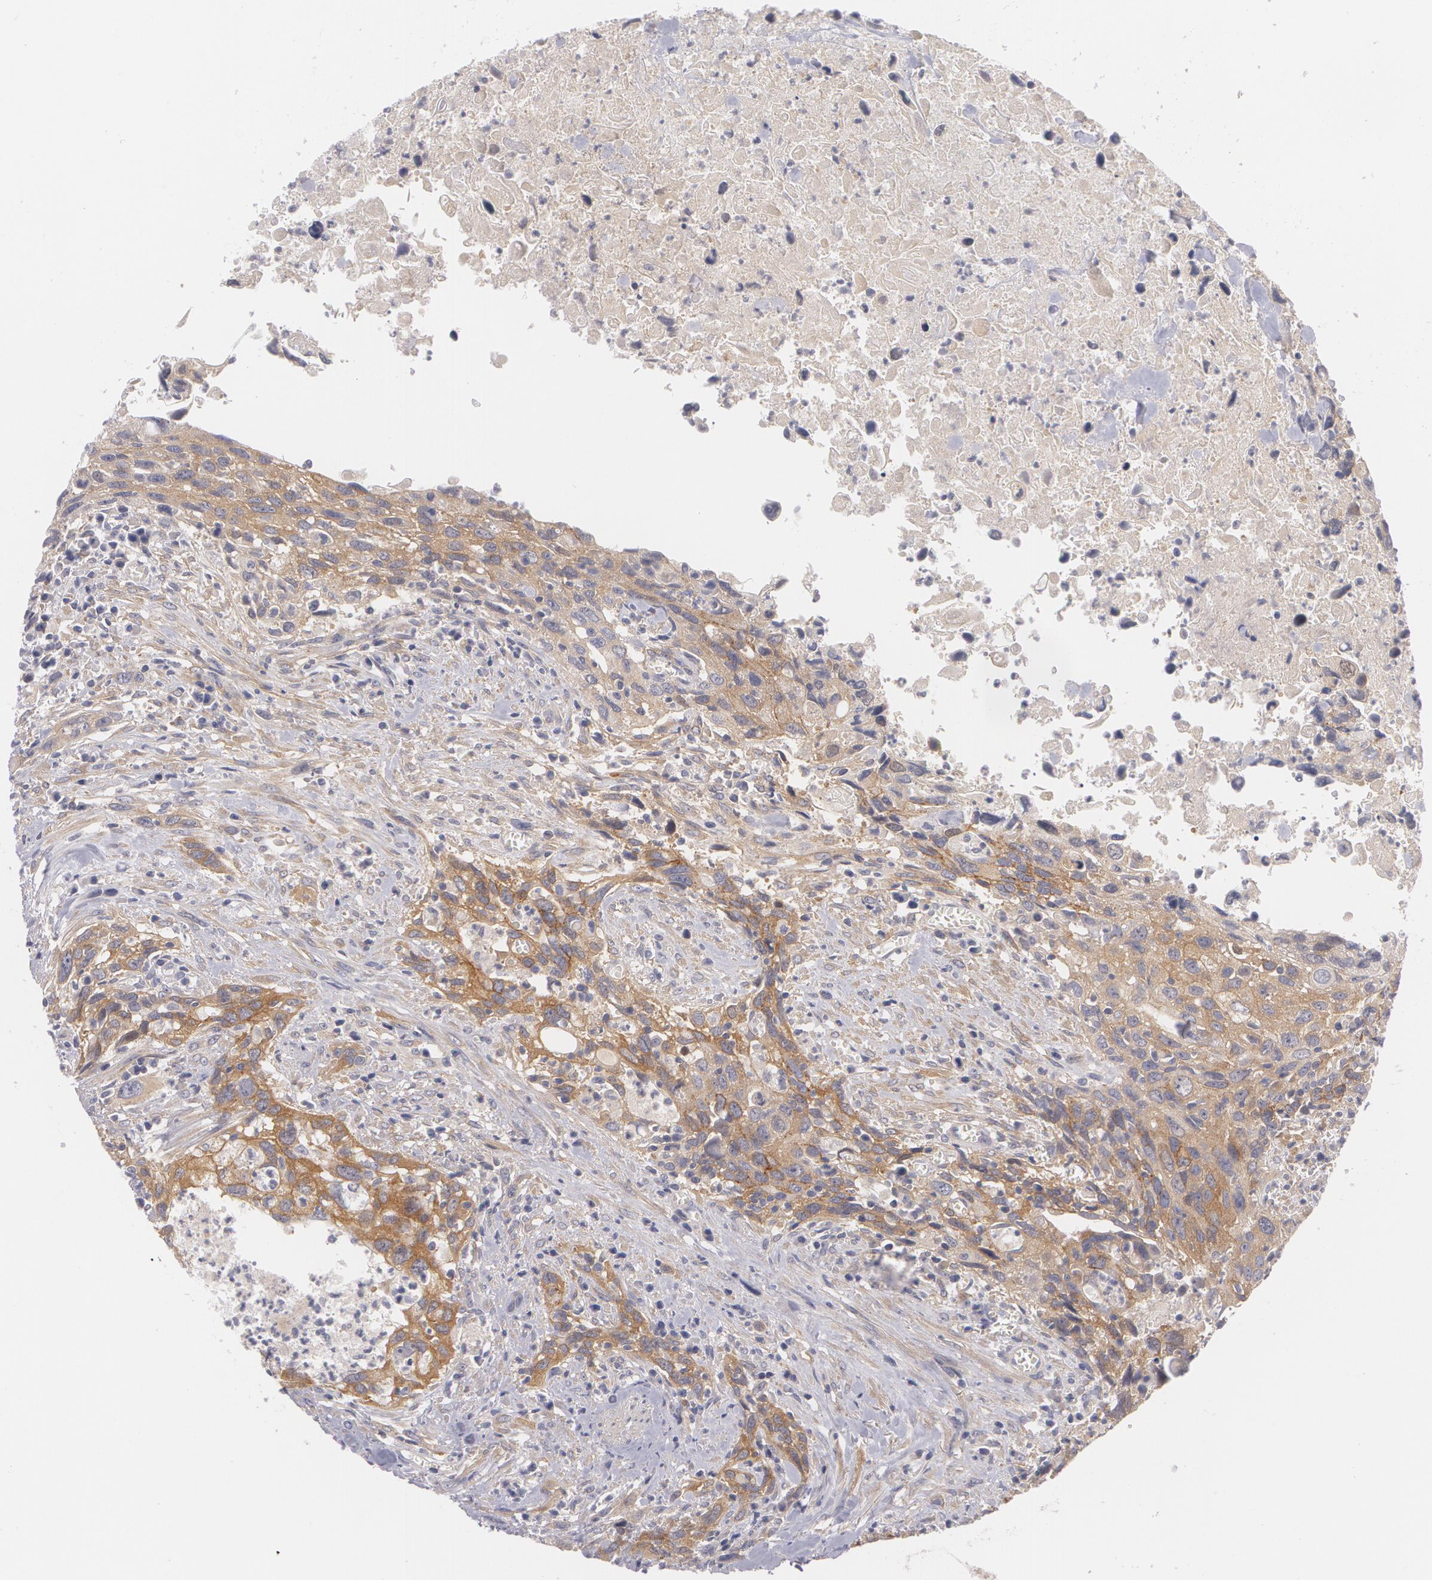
{"staining": {"intensity": "moderate", "quantity": ">75%", "location": "cytoplasmic/membranous"}, "tissue": "urothelial cancer", "cell_type": "Tumor cells", "image_type": "cancer", "snomed": [{"axis": "morphology", "description": "Urothelial carcinoma, High grade"}, {"axis": "topography", "description": "Urinary bladder"}], "caption": "High-grade urothelial carcinoma stained with IHC displays moderate cytoplasmic/membranous positivity in approximately >75% of tumor cells.", "gene": "CASK", "patient": {"sex": "male", "age": 71}}